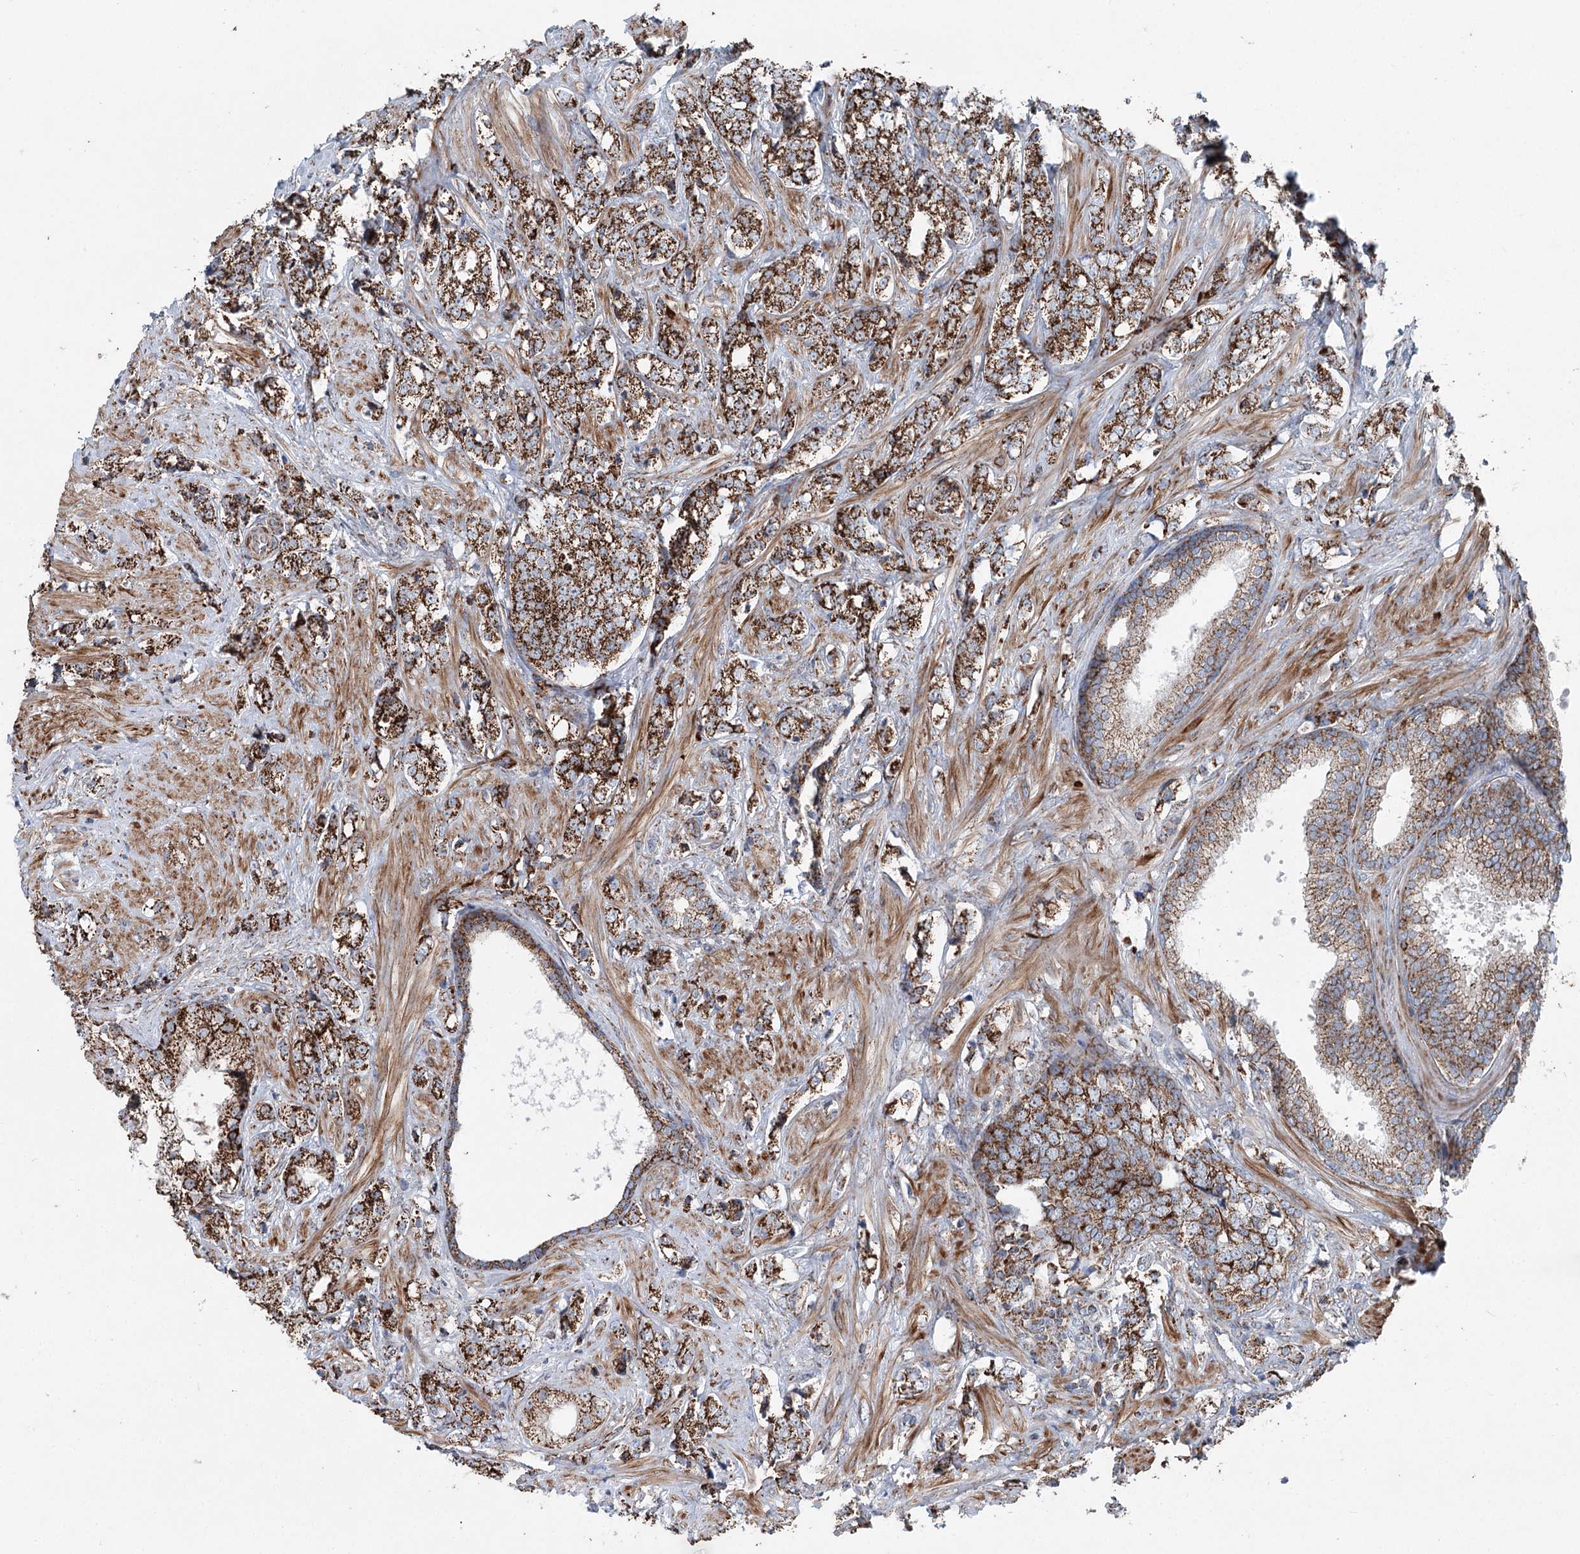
{"staining": {"intensity": "strong", "quantity": "25%-75%", "location": "cytoplasmic/membranous"}, "tissue": "prostate cancer", "cell_type": "Tumor cells", "image_type": "cancer", "snomed": [{"axis": "morphology", "description": "Adenocarcinoma, High grade"}, {"axis": "topography", "description": "Prostate"}], "caption": "Immunohistochemical staining of high-grade adenocarcinoma (prostate) shows high levels of strong cytoplasmic/membranous expression in about 25%-75% of tumor cells.", "gene": "UCN3", "patient": {"sex": "male", "age": 69}}